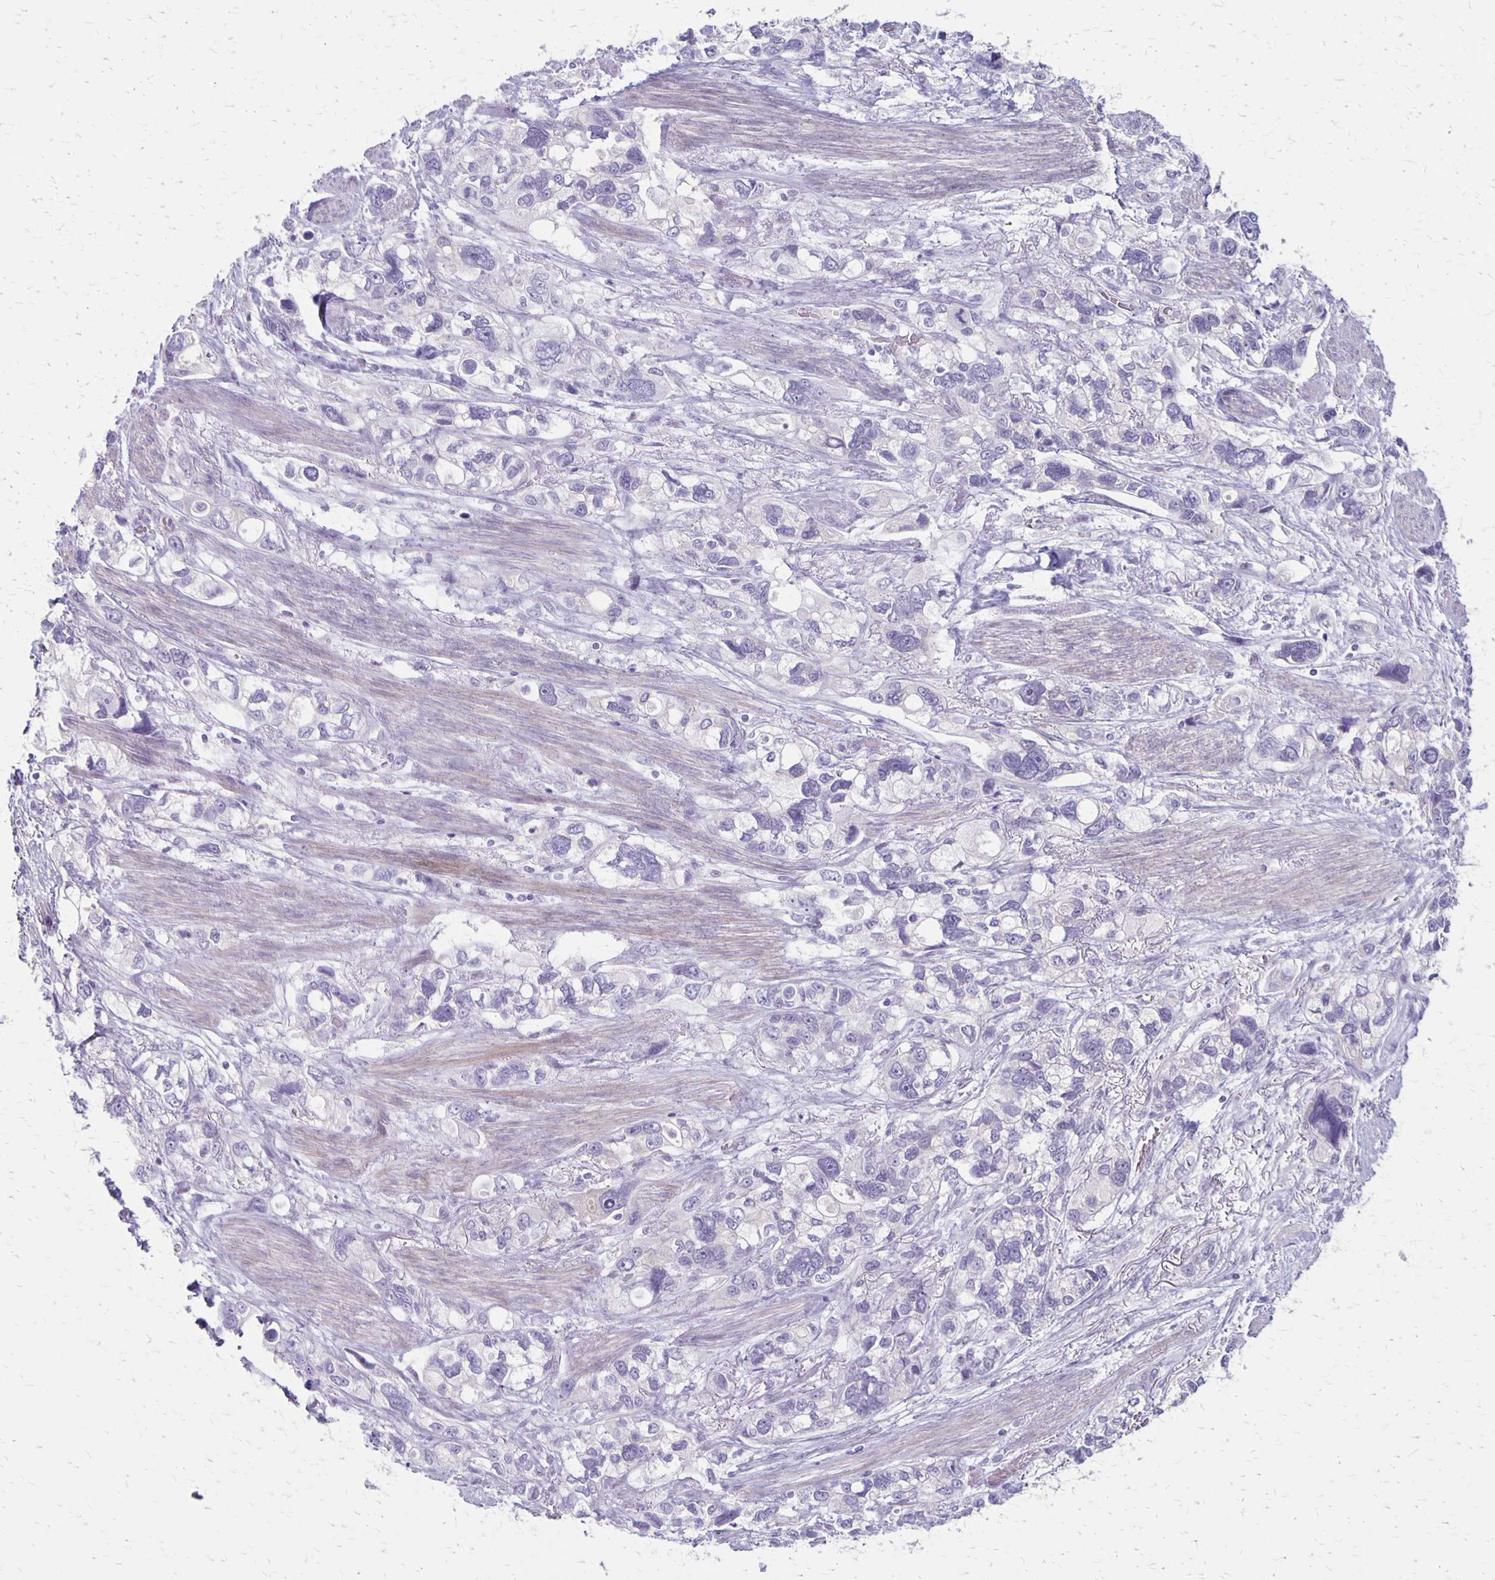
{"staining": {"intensity": "negative", "quantity": "none", "location": "none"}, "tissue": "stomach cancer", "cell_type": "Tumor cells", "image_type": "cancer", "snomed": [{"axis": "morphology", "description": "Adenocarcinoma, NOS"}, {"axis": "topography", "description": "Stomach, upper"}], "caption": "This is an immunohistochemistry (IHC) photomicrograph of stomach cancer (adenocarcinoma). There is no staining in tumor cells.", "gene": "HOMER1", "patient": {"sex": "female", "age": 81}}